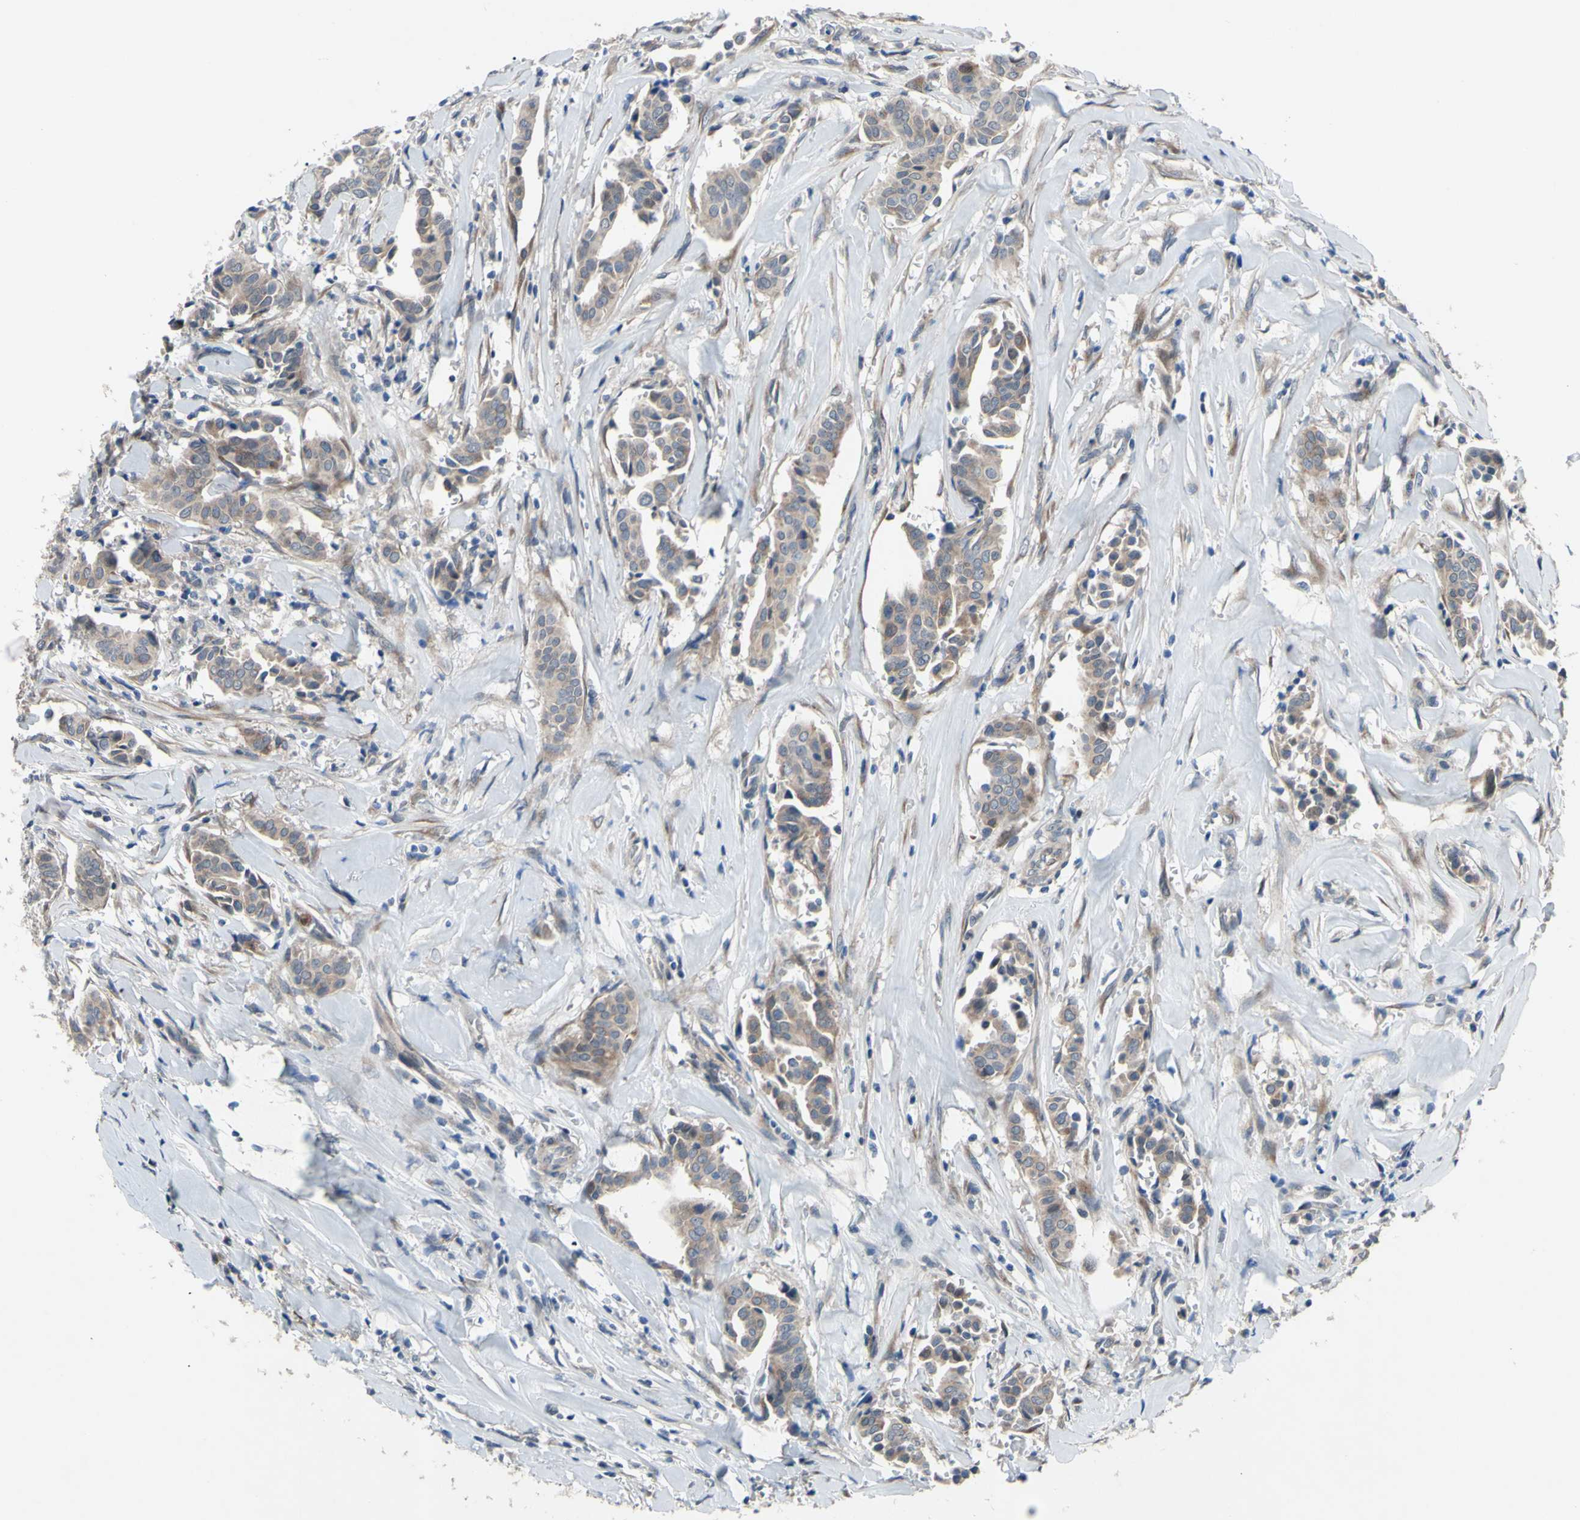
{"staining": {"intensity": "moderate", "quantity": ">75%", "location": "cytoplasmic/membranous"}, "tissue": "head and neck cancer", "cell_type": "Tumor cells", "image_type": "cancer", "snomed": [{"axis": "morphology", "description": "Adenocarcinoma, NOS"}, {"axis": "topography", "description": "Salivary gland"}, {"axis": "topography", "description": "Head-Neck"}], "caption": "Head and neck cancer (adenocarcinoma) stained with IHC shows moderate cytoplasmic/membranous expression in approximately >75% of tumor cells.", "gene": "GRAMD2B", "patient": {"sex": "female", "age": 59}}